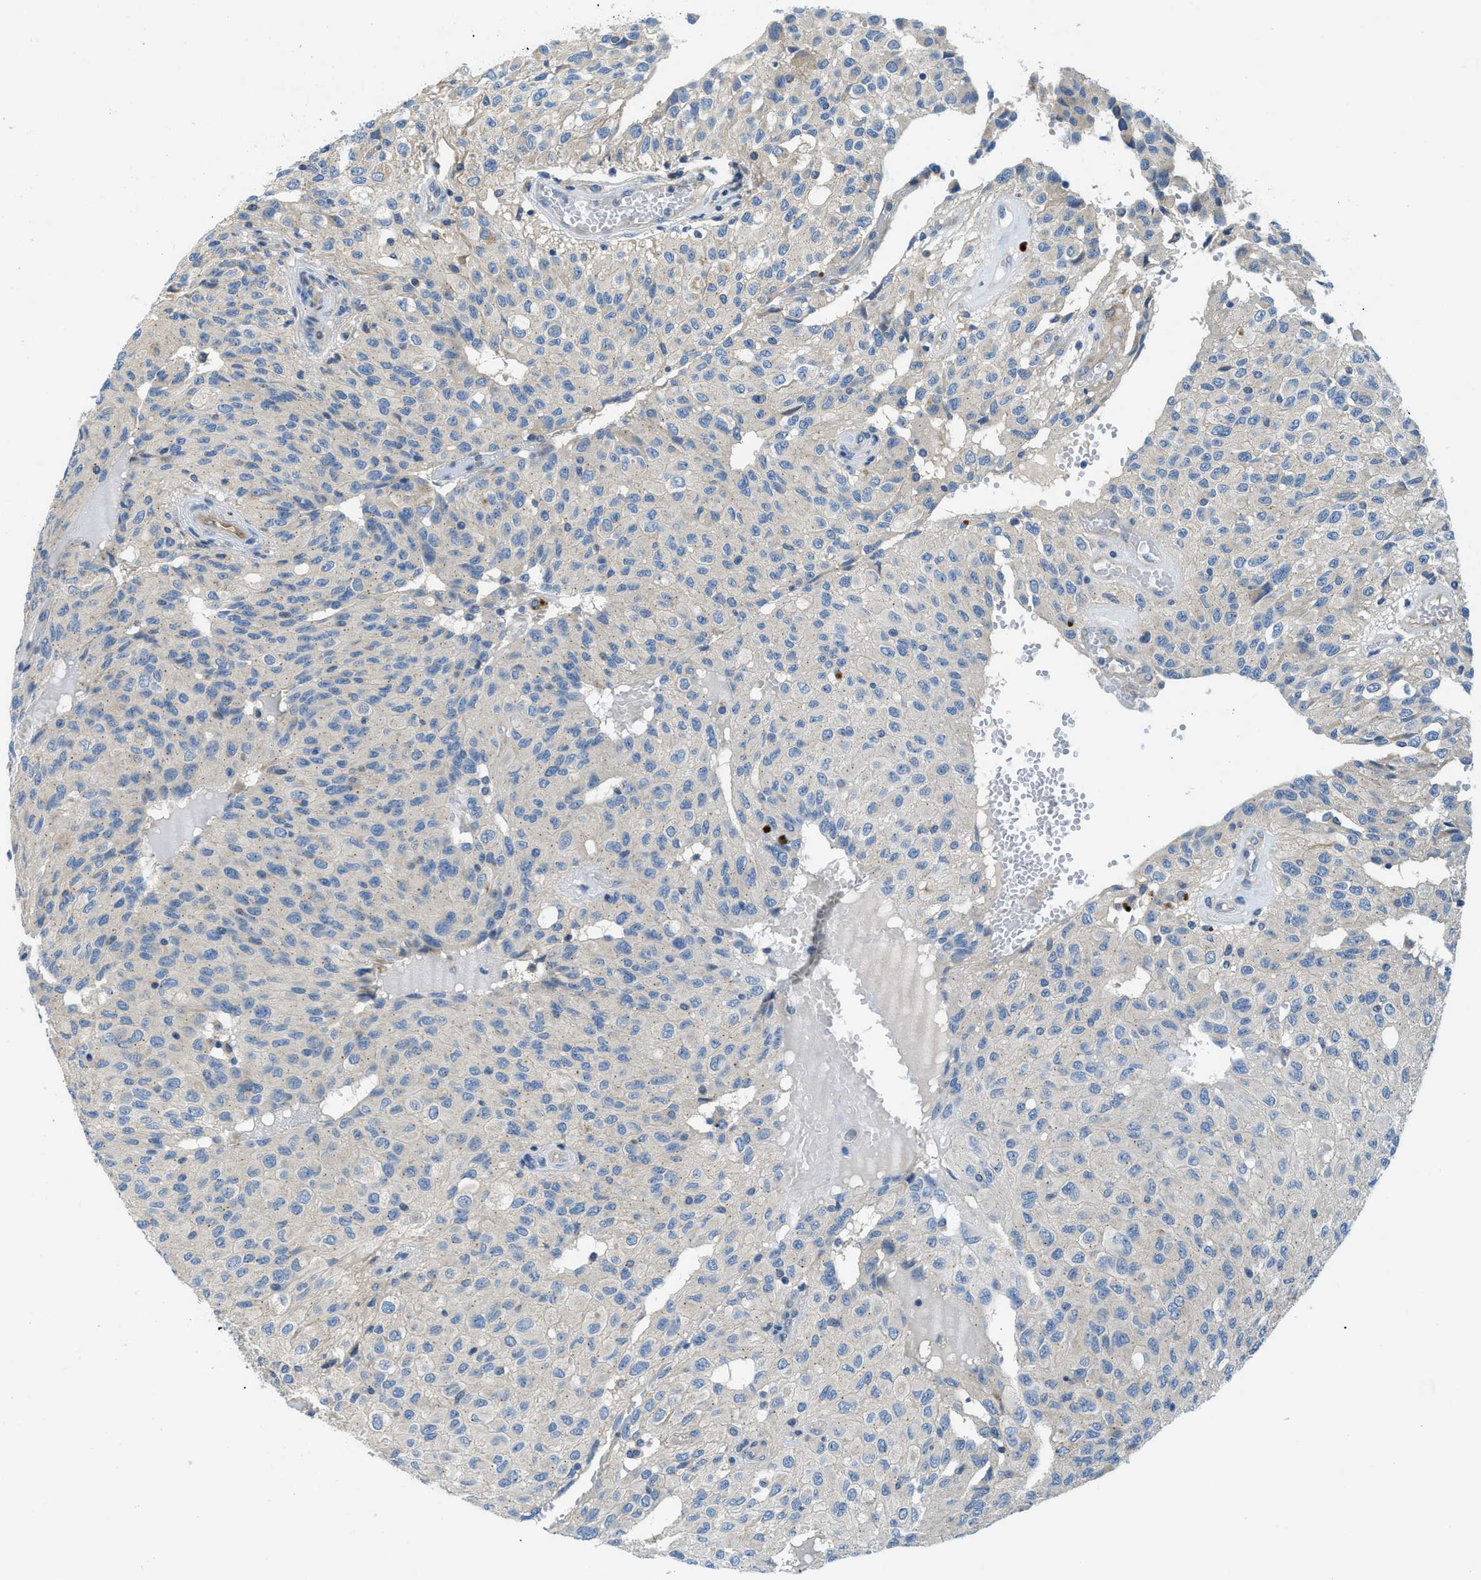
{"staining": {"intensity": "negative", "quantity": "none", "location": "none"}, "tissue": "glioma", "cell_type": "Tumor cells", "image_type": "cancer", "snomed": [{"axis": "morphology", "description": "Glioma, malignant, High grade"}, {"axis": "topography", "description": "Brain"}], "caption": "An image of malignant high-grade glioma stained for a protein shows no brown staining in tumor cells.", "gene": "RIPK2", "patient": {"sex": "male", "age": 32}}